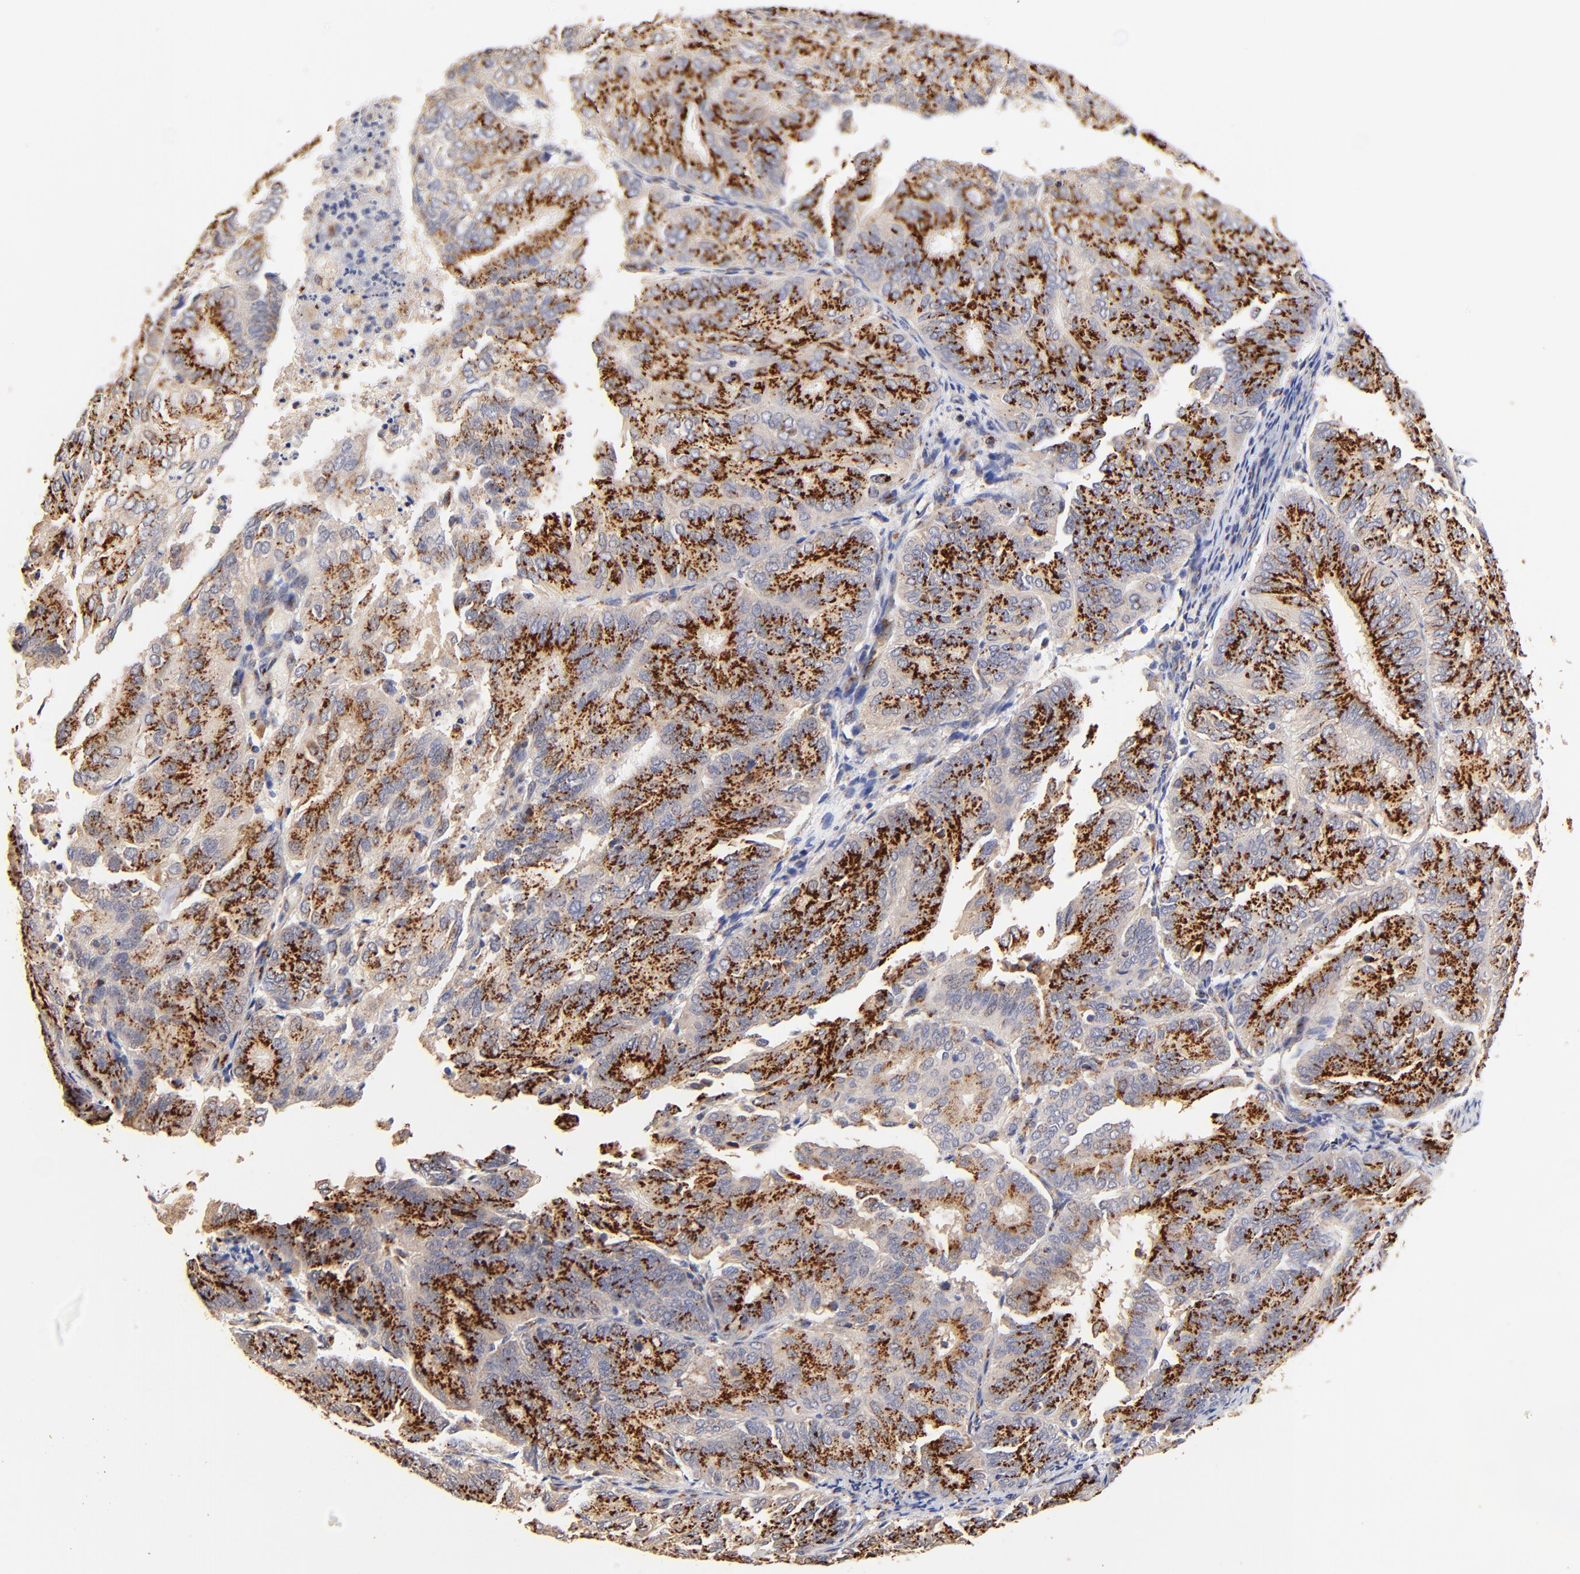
{"staining": {"intensity": "strong", "quantity": ">75%", "location": "cytoplasmic/membranous"}, "tissue": "endometrial cancer", "cell_type": "Tumor cells", "image_type": "cancer", "snomed": [{"axis": "morphology", "description": "Adenocarcinoma, NOS"}, {"axis": "topography", "description": "Endometrium"}], "caption": "Immunohistochemistry (DAB) staining of endometrial cancer shows strong cytoplasmic/membranous protein positivity in approximately >75% of tumor cells.", "gene": "FMNL3", "patient": {"sex": "female", "age": 59}}